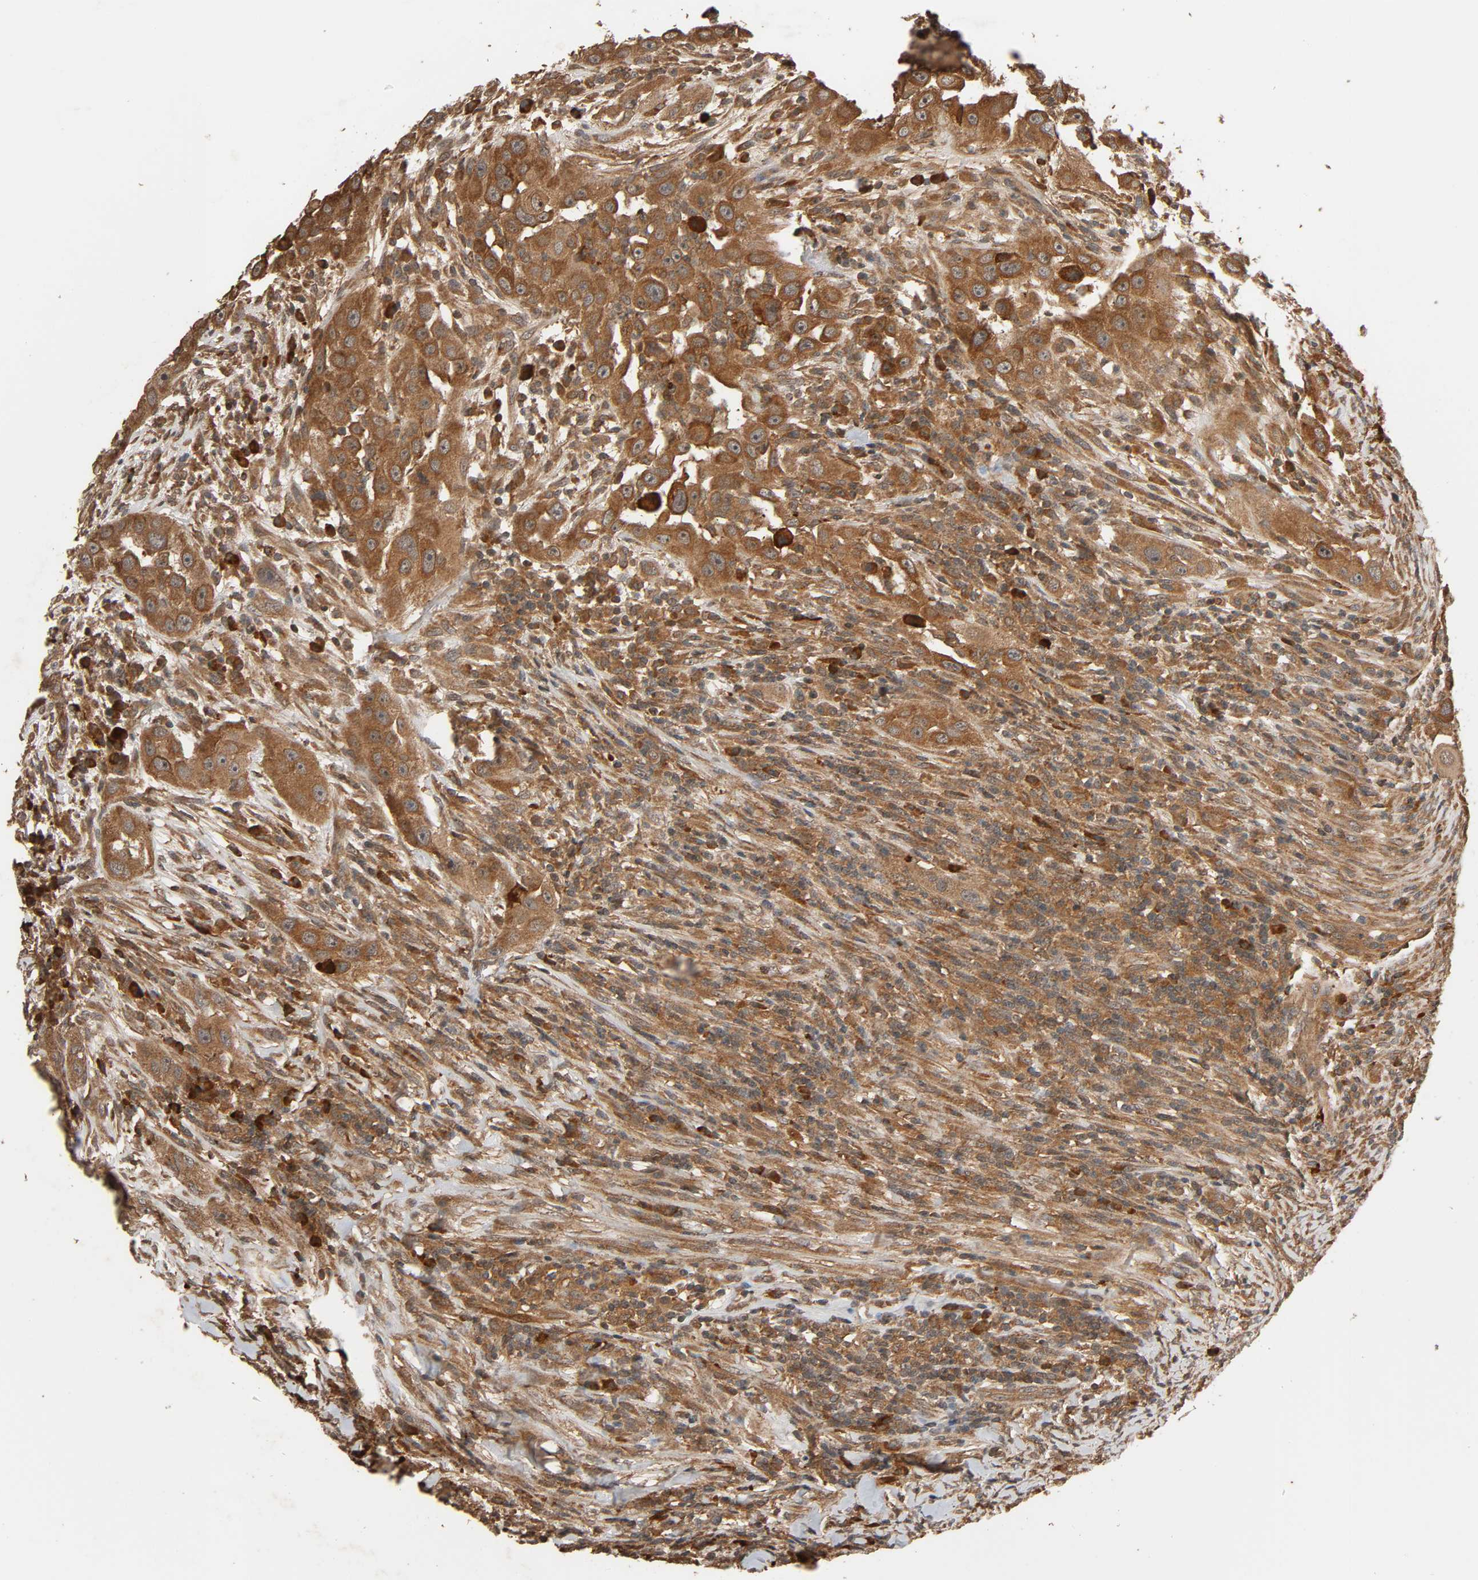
{"staining": {"intensity": "strong", "quantity": ">75%", "location": "cytoplasmic/membranous"}, "tissue": "head and neck cancer", "cell_type": "Tumor cells", "image_type": "cancer", "snomed": [{"axis": "morphology", "description": "Carcinoma, NOS"}, {"axis": "topography", "description": "Head-Neck"}], "caption": "A histopathology image of human head and neck cancer stained for a protein exhibits strong cytoplasmic/membranous brown staining in tumor cells.", "gene": "MAP3K8", "patient": {"sex": "male", "age": 87}}